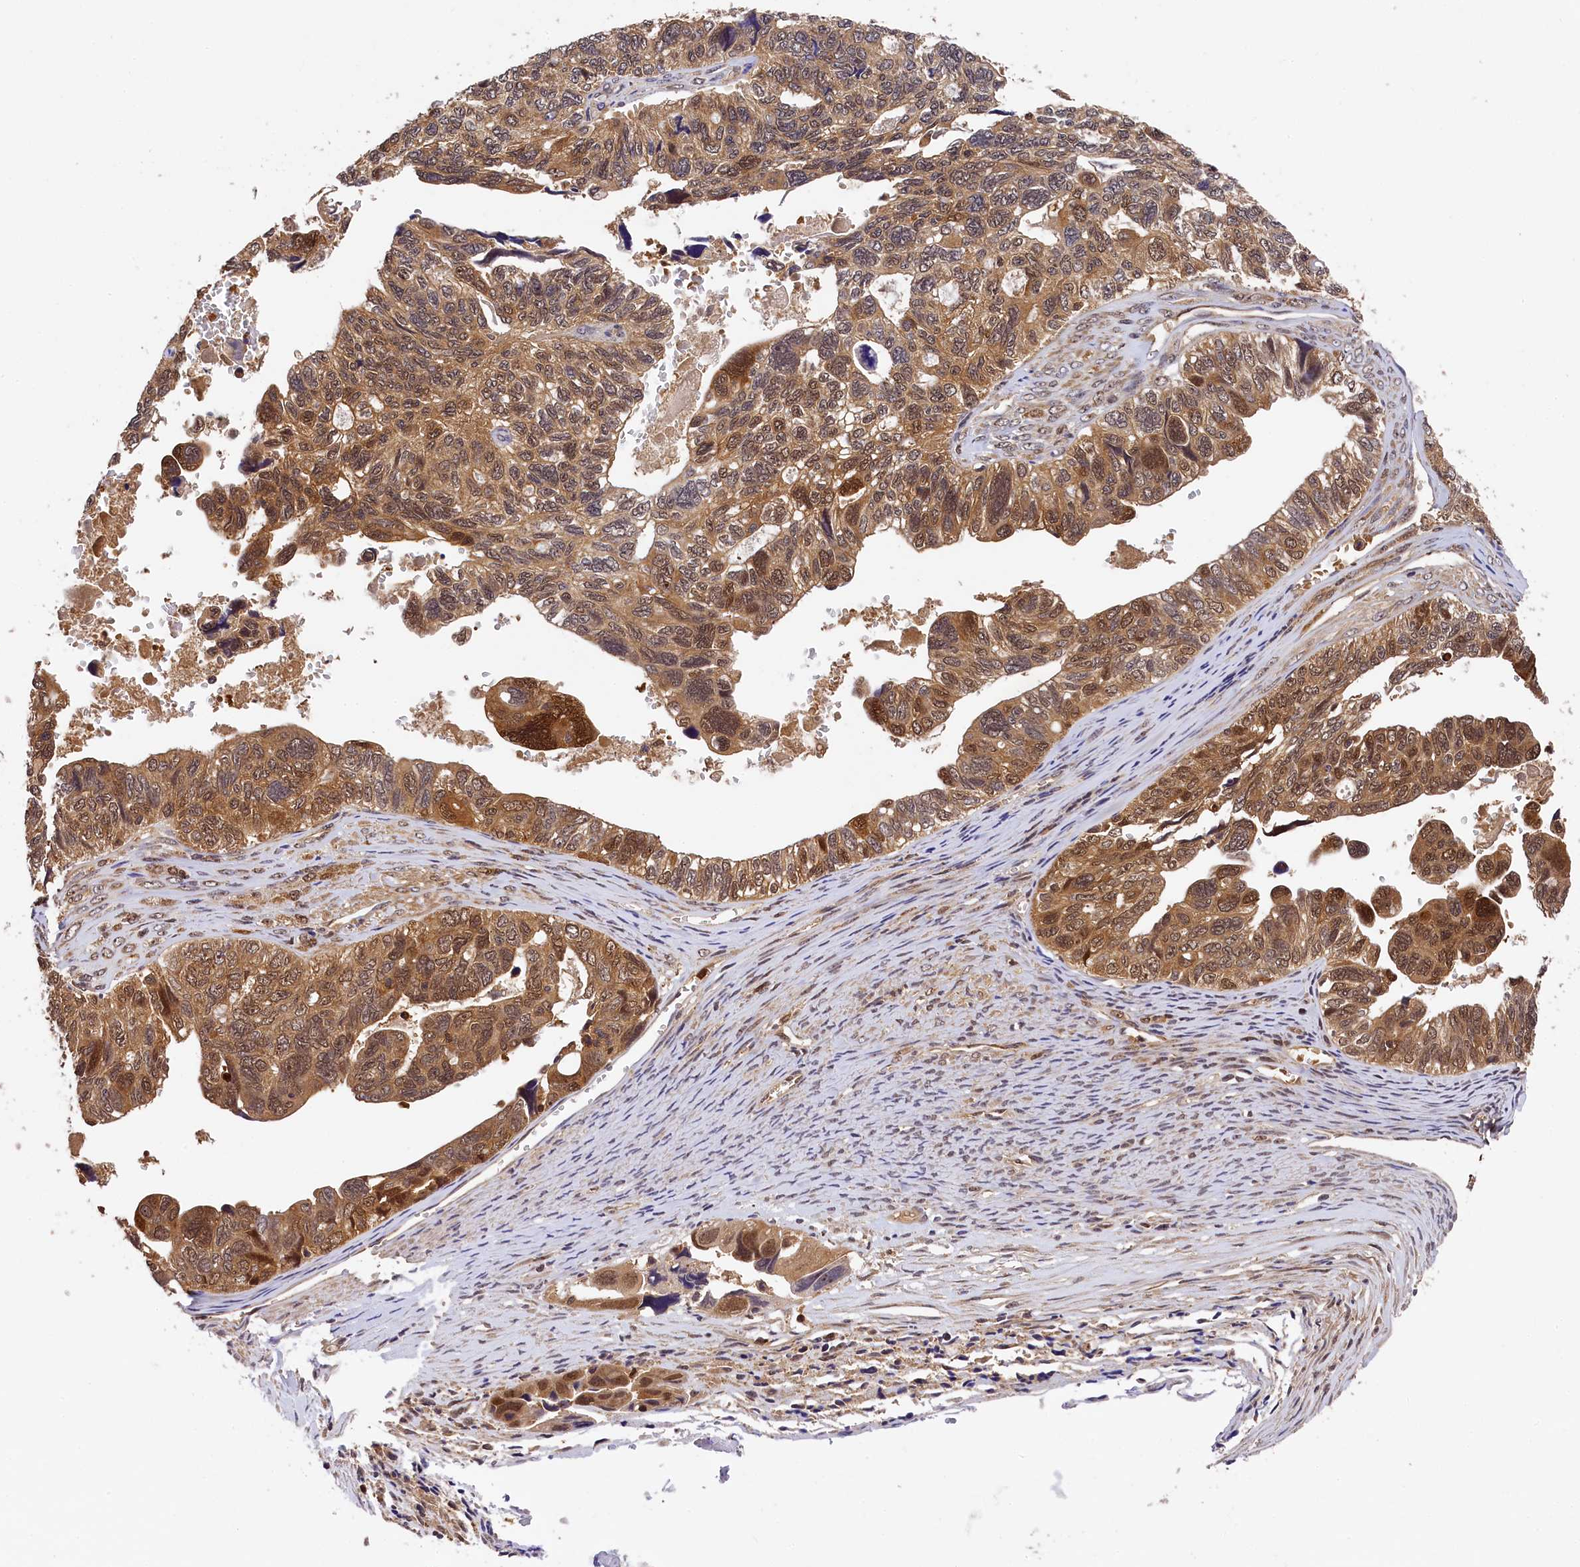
{"staining": {"intensity": "moderate", "quantity": ">75%", "location": "cytoplasmic/membranous,nuclear"}, "tissue": "ovarian cancer", "cell_type": "Tumor cells", "image_type": "cancer", "snomed": [{"axis": "morphology", "description": "Cystadenocarcinoma, serous, NOS"}, {"axis": "topography", "description": "Ovary"}], "caption": "Human serous cystadenocarcinoma (ovarian) stained with a brown dye exhibits moderate cytoplasmic/membranous and nuclear positive expression in about >75% of tumor cells.", "gene": "EIF6", "patient": {"sex": "female", "age": 79}}